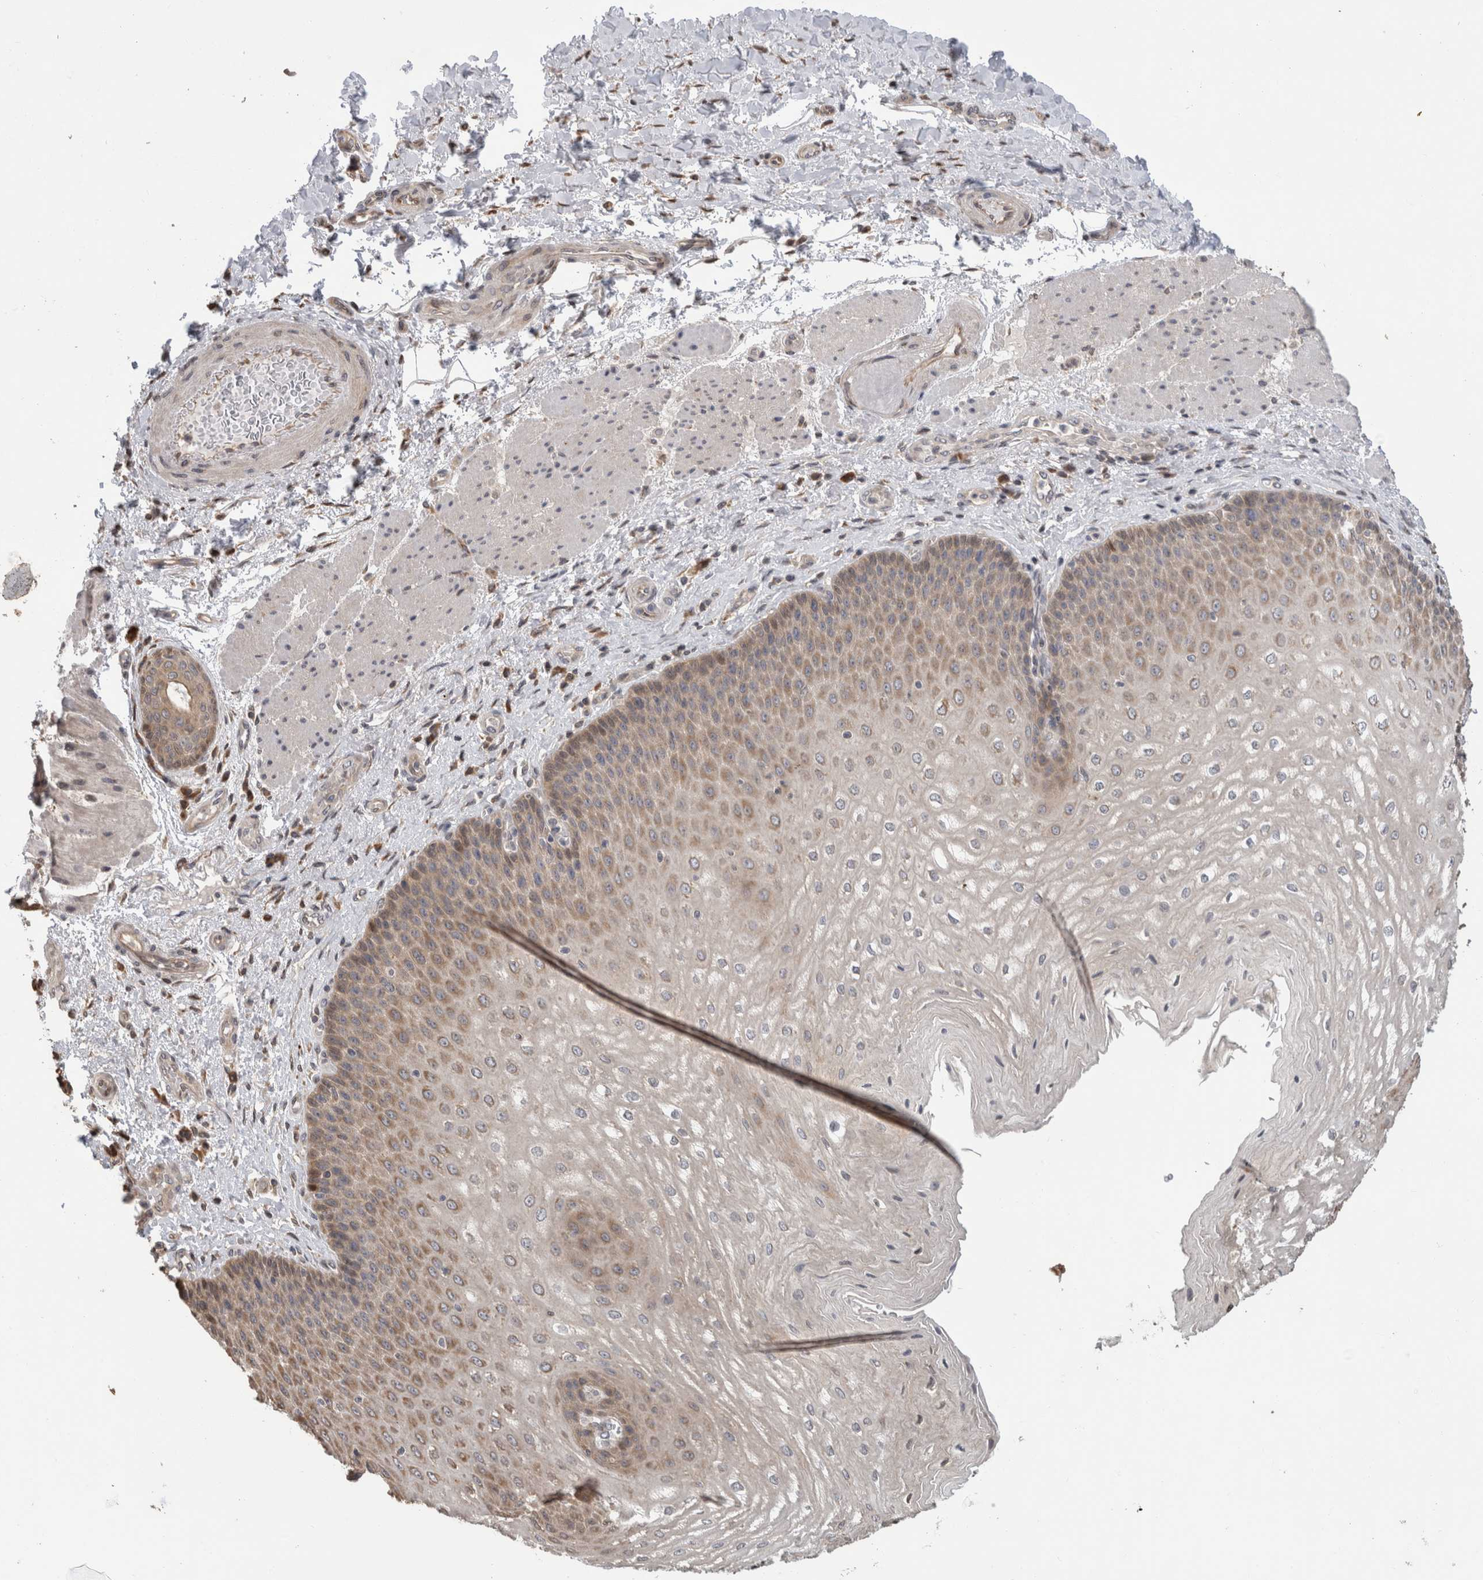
{"staining": {"intensity": "moderate", "quantity": ">75%", "location": "cytoplasmic/membranous,nuclear"}, "tissue": "esophagus", "cell_type": "Squamous epithelial cells", "image_type": "normal", "snomed": [{"axis": "morphology", "description": "Normal tissue, NOS"}, {"axis": "topography", "description": "Esophagus"}], "caption": "Immunohistochemical staining of benign esophagus exhibits >75% levels of moderate cytoplasmic/membranous,nuclear protein positivity in about >75% of squamous epithelial cells. Immunohistochemistry (ihc) stains the protein of interest in brown and the nuclei are stained blue.", "gene": "PARP6", "patient": {"sex": "male", "age": 54}}